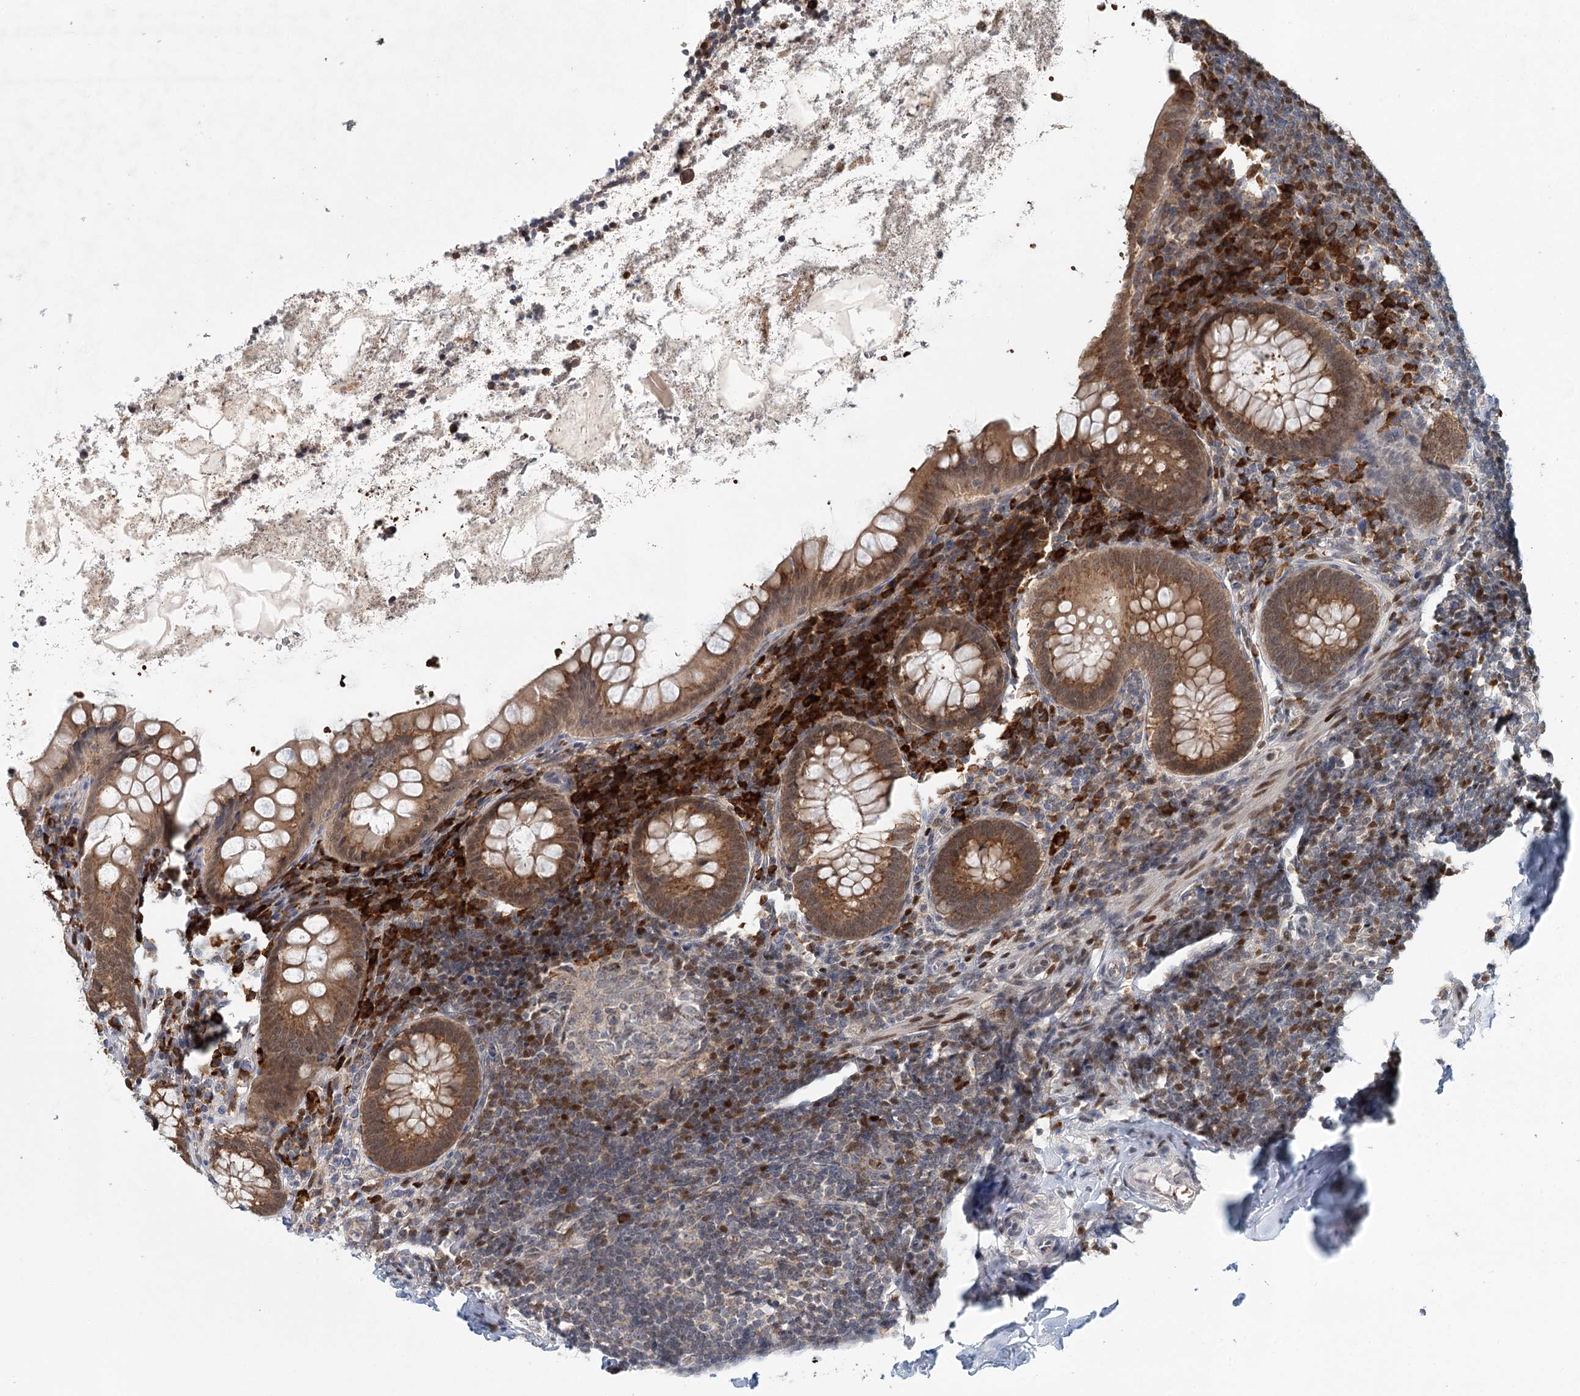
{"staining": {"intensity": "moderate", "quantity": ">75%", "location": "cytoplasmic/membranous"}, "tissue": "appendix", "cell_type": "Glandular cells", "image_type": "normal", "snomed": [{"axis": "morphology", "description": "Normal tissue, NOS"}, {"axis": "topography", "description": "Appendix"}], "caption": "This photomicrograph reveals immunohistochemistry (IHC) staining of normal appendix, with medium moderate cytoplasmic/membranous expression in approximately >75% of glandular cells.", "gene": "ADK", "patient": {"sex": "female", "age": 33}}